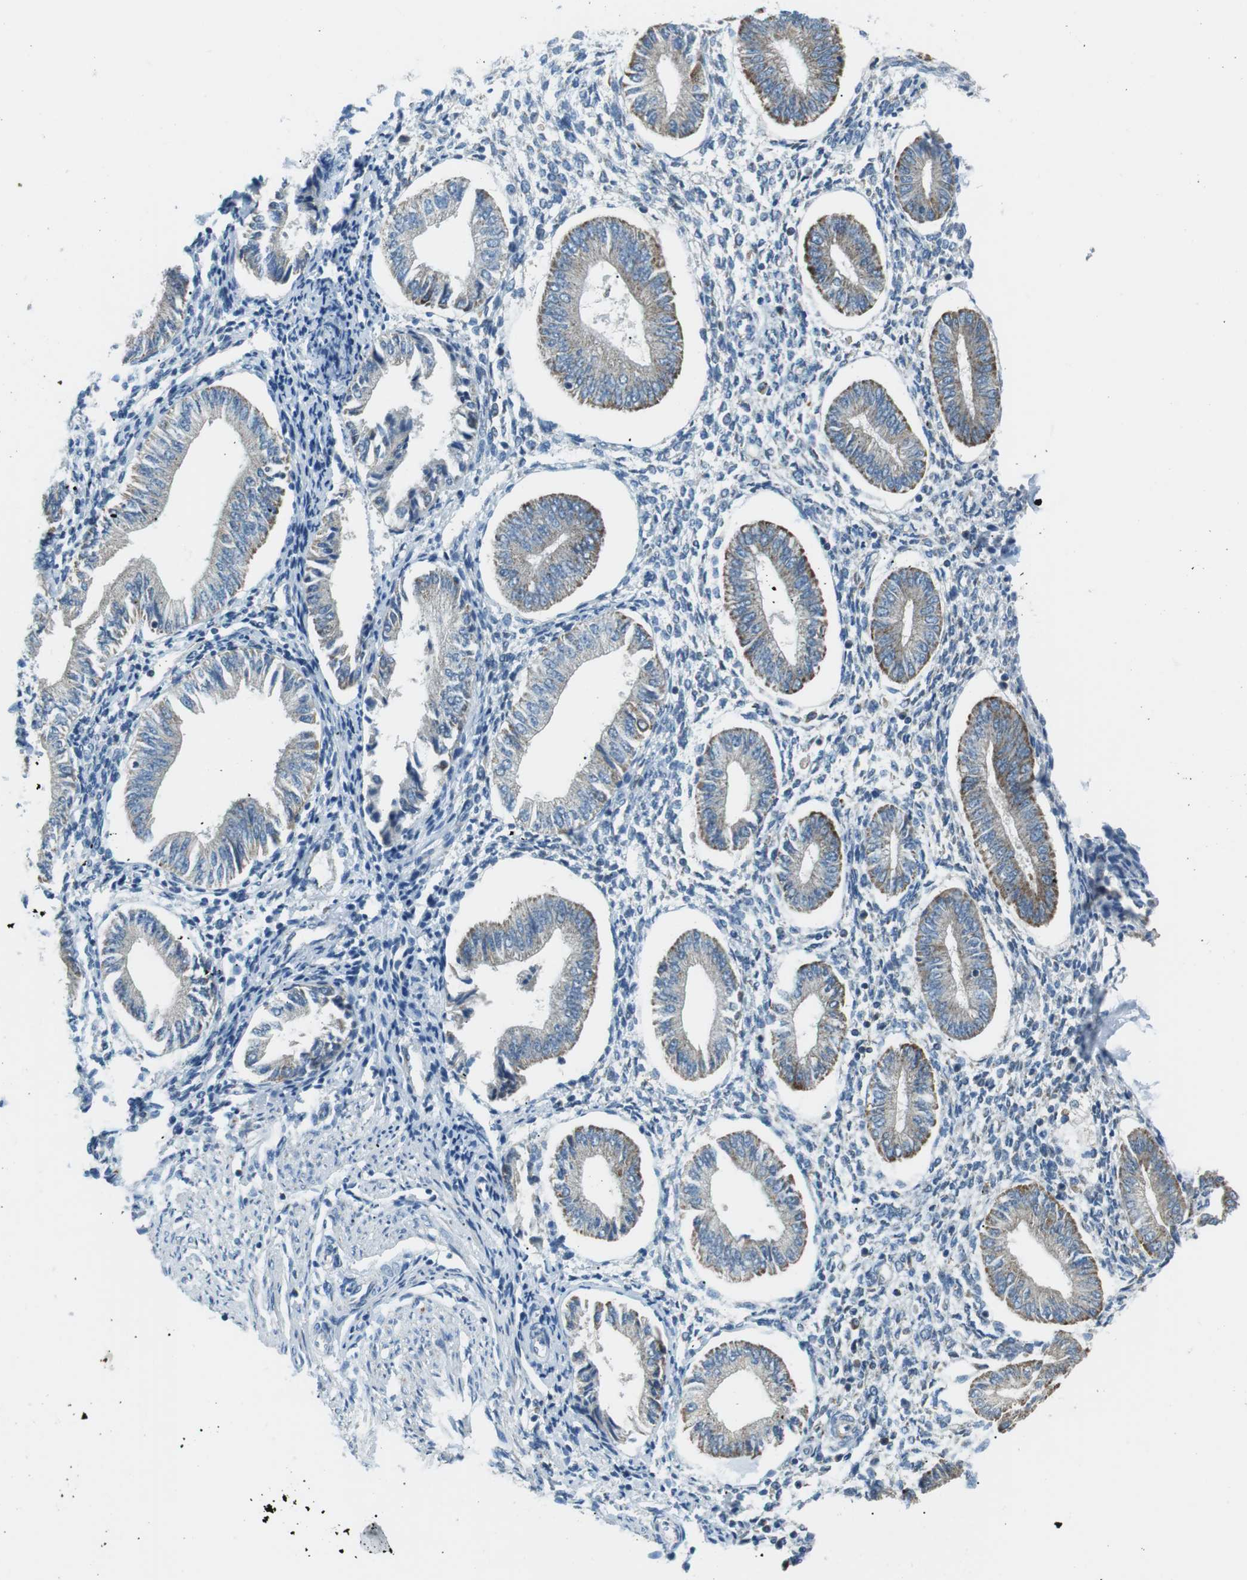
{"staining": {"intensity": "negative", "quantity": "none", "location": "none"}, "tissue": "endometrium", "cell_type": "Cells in endometrial stroma", "image_type": "normal", "snomed": [{"axis": "morphology", "description": "Normal tissue, NOS"}, {"axis": "topography", "description": "Endometrium"}], "caption": "An immunohistochemistry (IHC) micrograph of benign endometrium is shown. There is no staining in cells in endometrial stroma of endometrium. Nuclei are stained in blue.", "gene": "BACE1", "patient": {"sex": "female", "age": 50}}